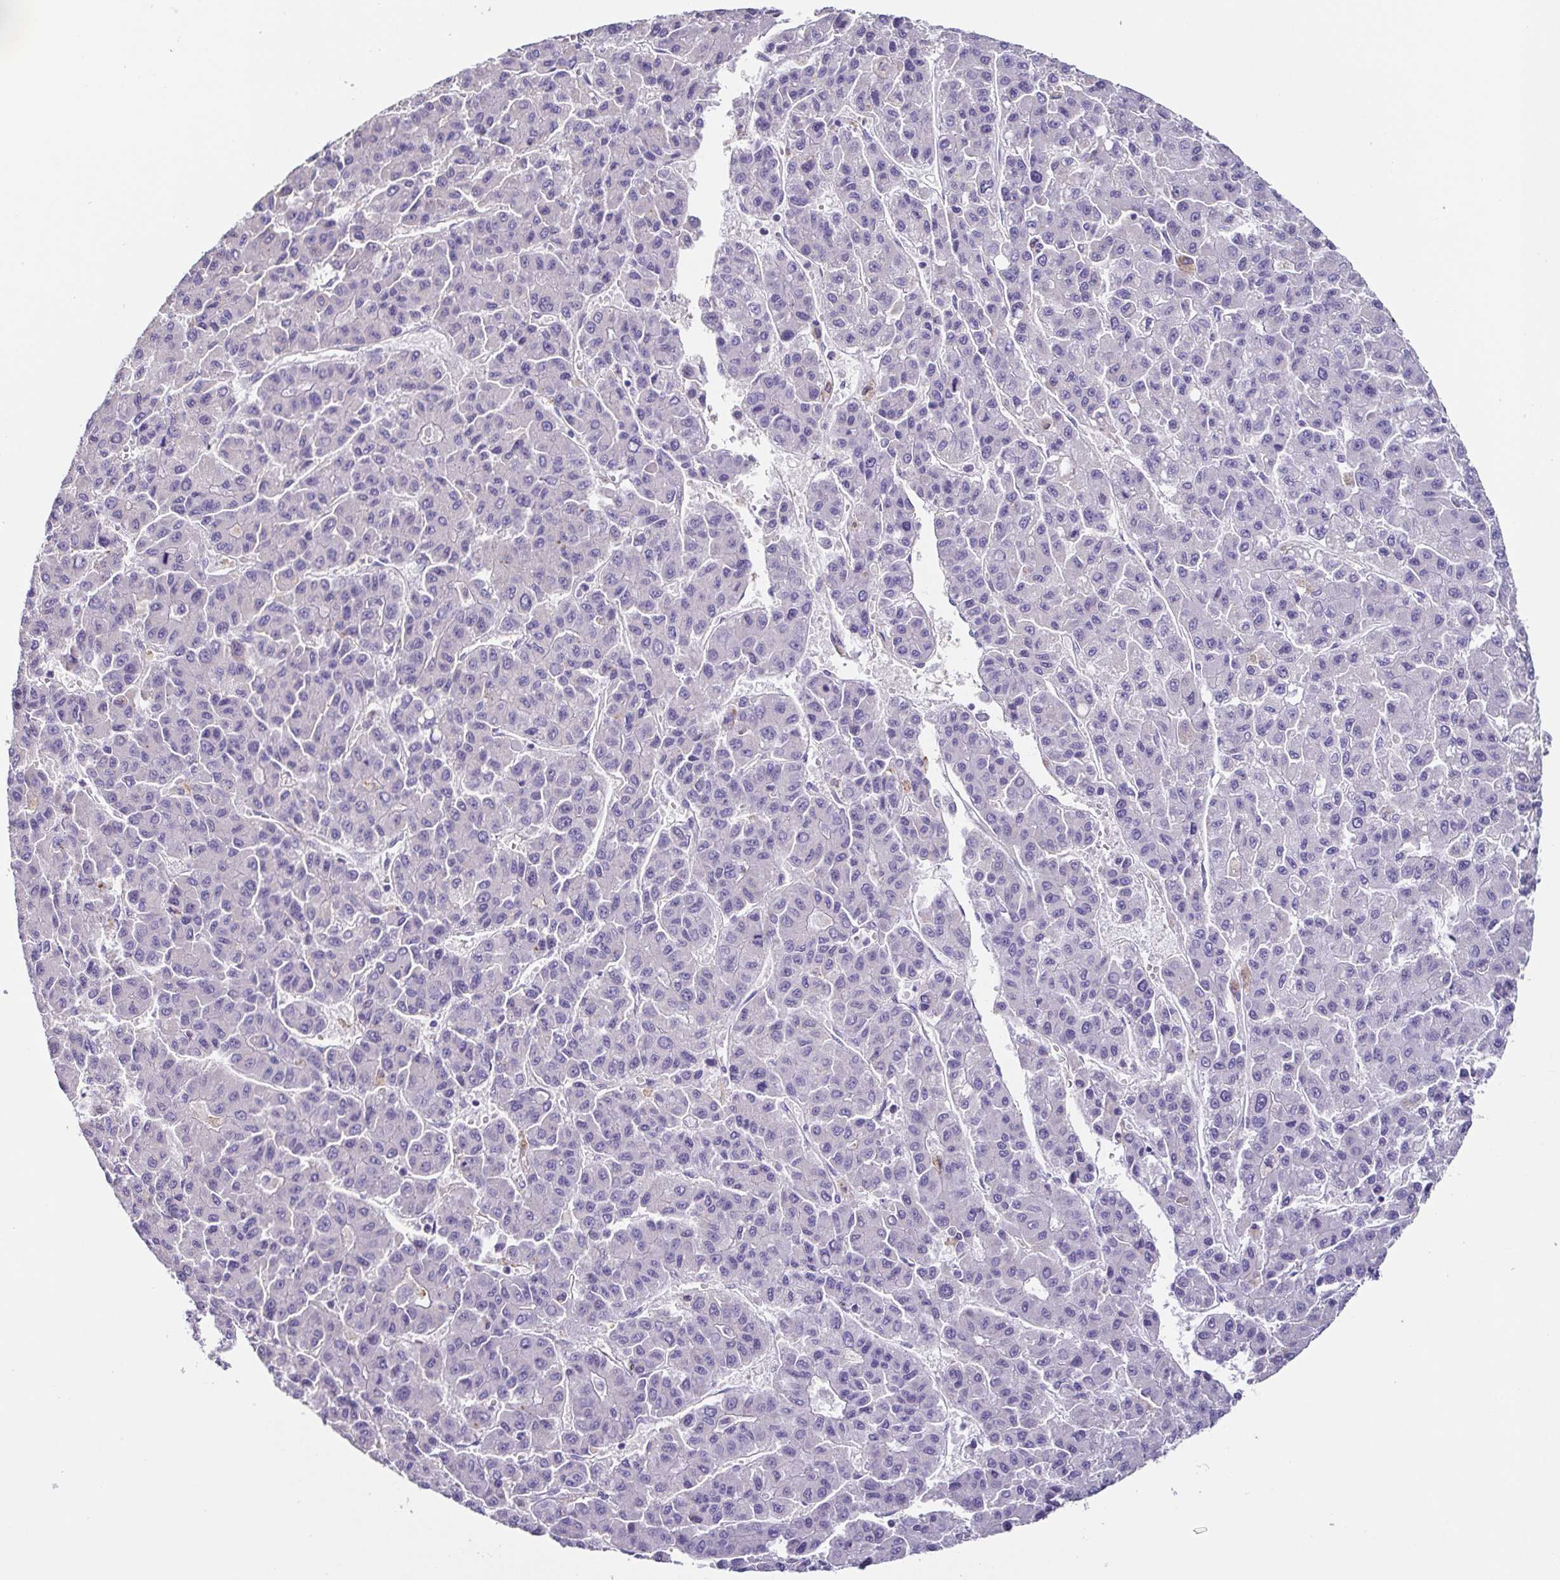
{"staining": {"intensity": "negative", "quantity": "none", "location": "none"}, "tissue": "liver cancer", "cell_type": "Tumor cells", "image_type": "cancer", "snomed": [{"axis": "morphology", "description": "Carcinoma, Hepatocellular, NOS"}, {"axis": "topography", "description": "Liver"}], "caption": "This image is of liver cancer (hepatocellular carcinoma) stained with IHC to label a protein in brown with the nuclei are counter-stained blue. There is no staining in tumor cells.", "gene": "ANXA10", "patient": {"sex": "male", "age": 70}}